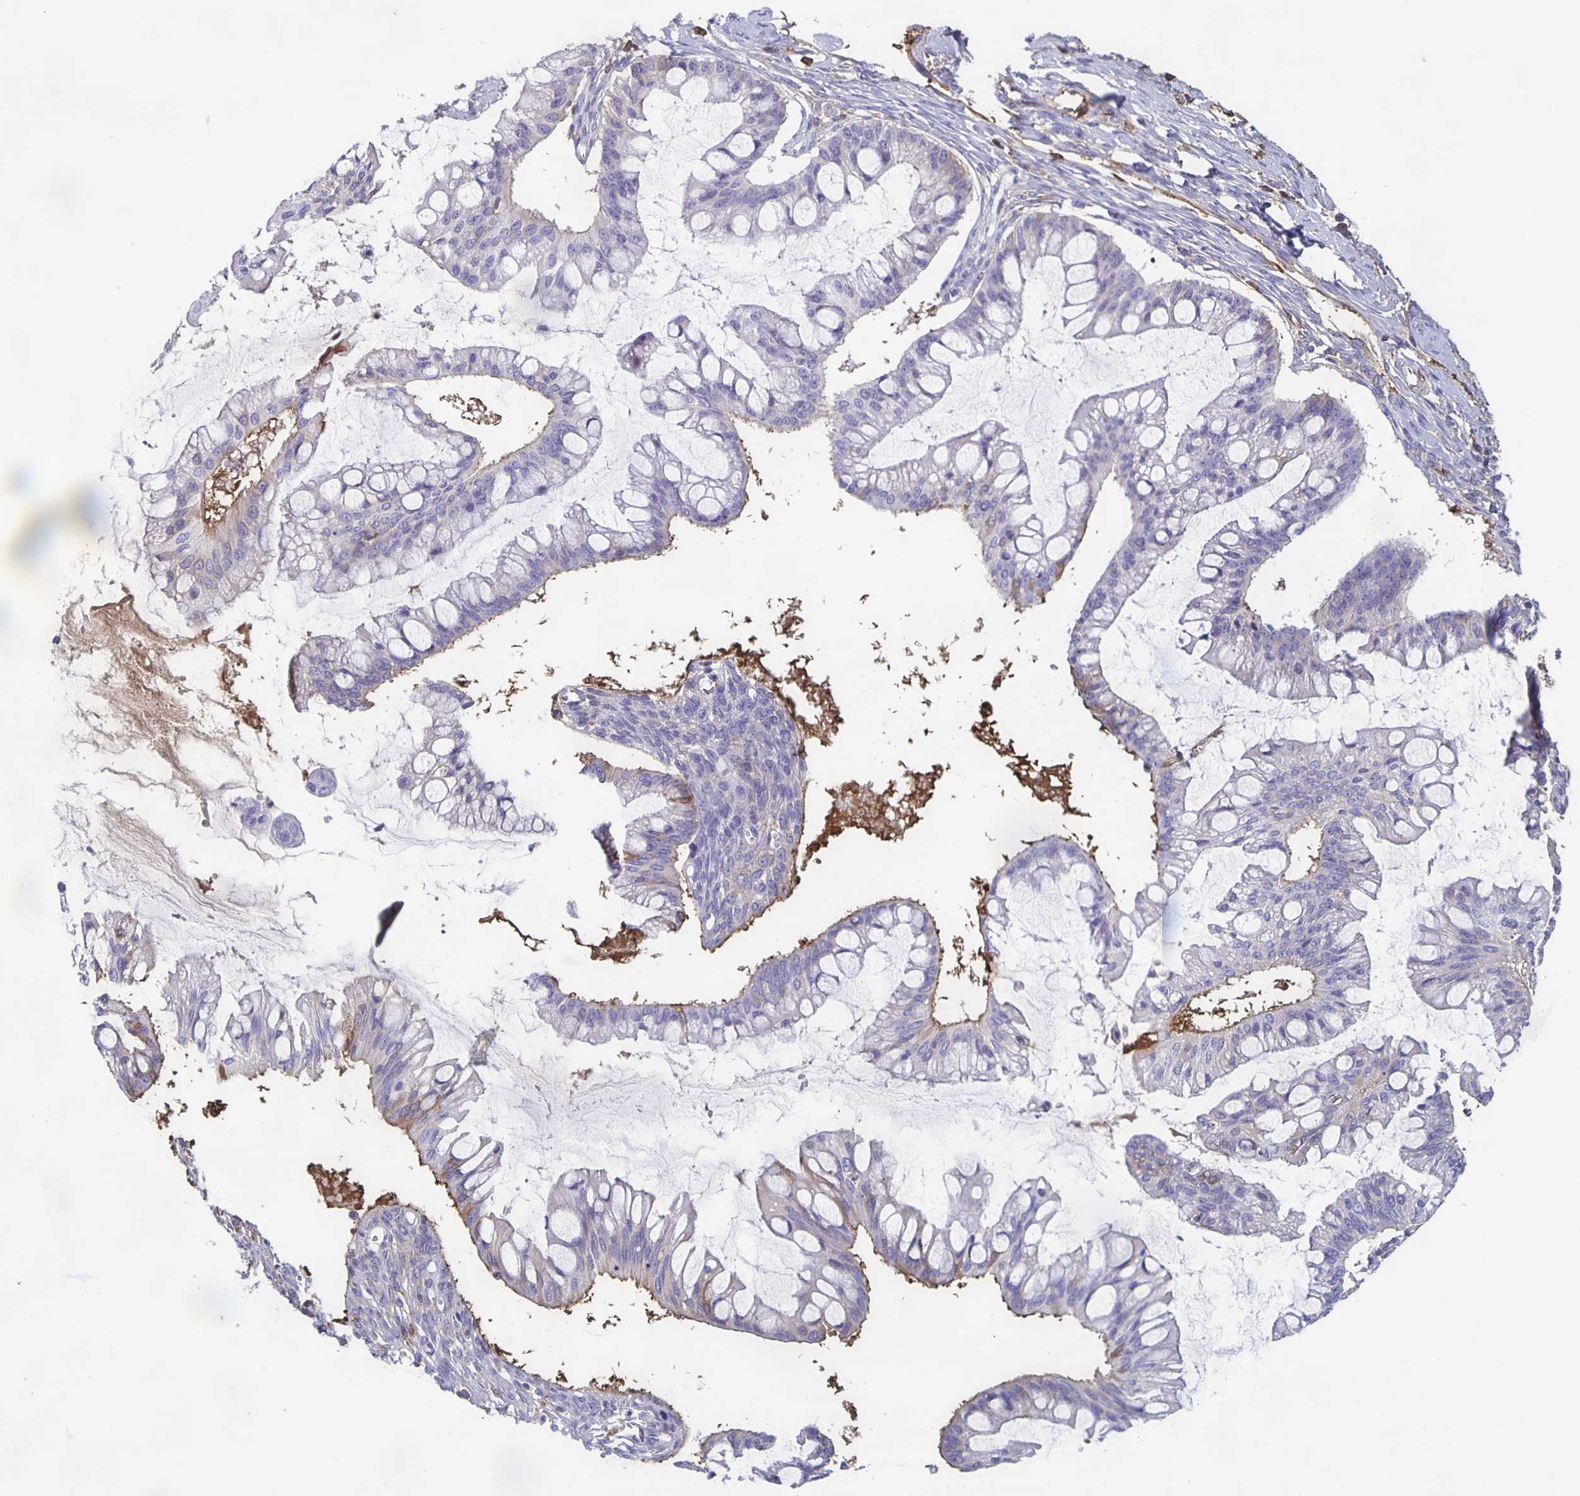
{"staining": {"intensity": "negative", "quantity": "none", "location": "none"}, "tissue": "ovarian cancer", "cell_type": "Tumor cells", "image_type": "cancer", "snomed": [{"axis": "morphology", "description": "Cystadenocarcinoma, mucinous, NOS"}, {"axis": "topography", "description": "Ovary"}], "caption": "IHC histopathology image of human ovarian cancer (mucinous cystadenocarcinoma) stained for a protein (brown), which reveals no positivity in tumor cells. The staining was performed using DAB (3,3'-diaminobenzidine) to visualize the protein expression in brown, while the nuclei were stained in blue with hematoxylin (Magnification: 20x).", "gene": "FGA", "patient": {"sex": "female", "age": 73}}